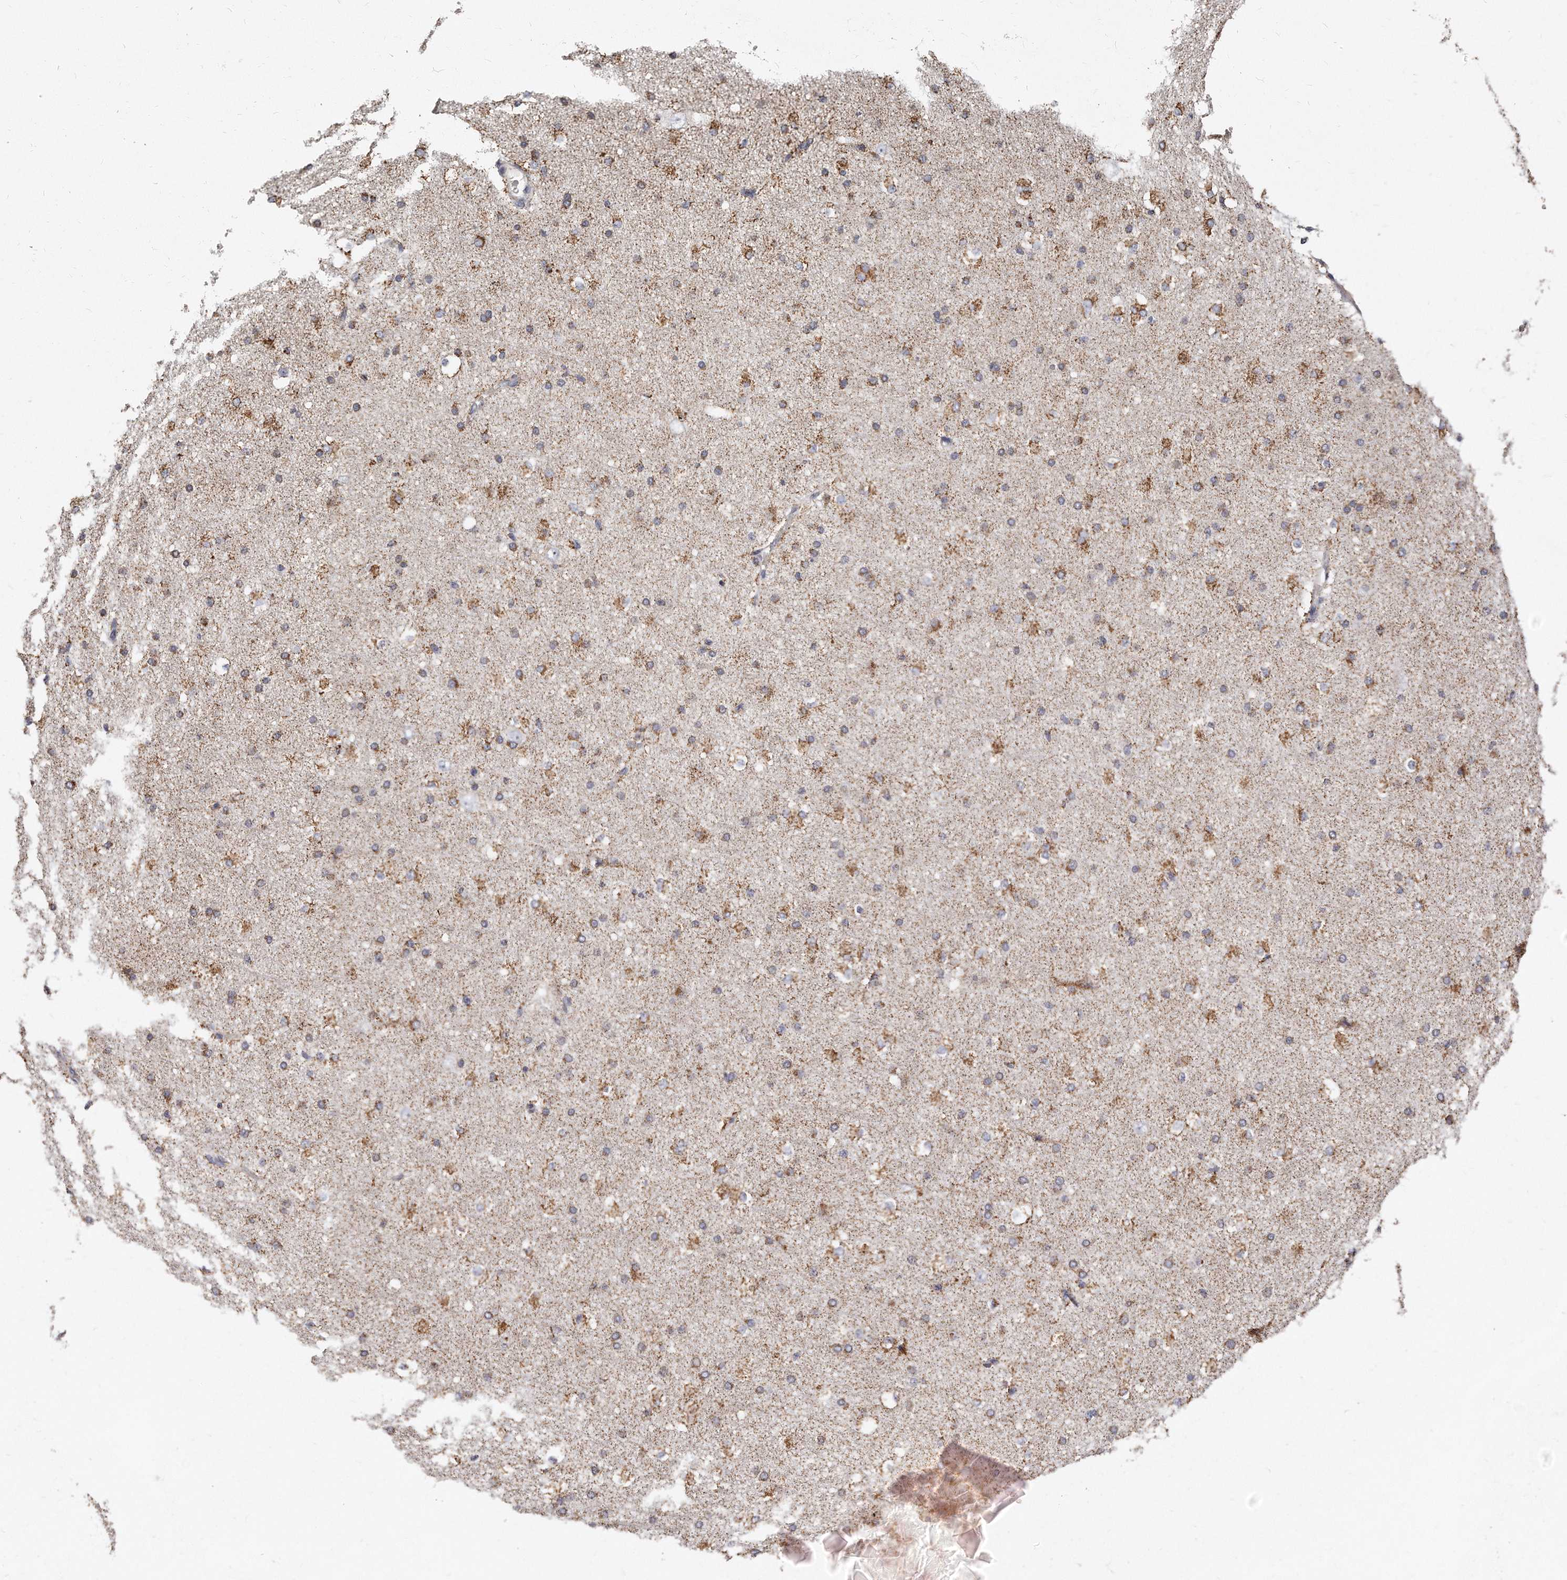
{"staining": {"intensity": "moderate", "quantity": "<25%", "location": "cytoplasmic/membranous"}, "tissue": "cerebral cortex", "cell_type": "Endothelial cells", "image_type": "normal", "snomed": [{"axis": "morphology", "description": "Normal tissue, NOS"}, {"axis": "morphology", "description": "Developmental malformation"}, {"axis": "topography", "description": "Cerebral cortex"}], "caption": "Brown immunohistochemical staining in normal human cerebral cortex shows moderate cytoplasmic/membranous staining in about <25% of endothelial cells.", "gene": "RTKN", "patient": {"sex": "female", "age": 30}}